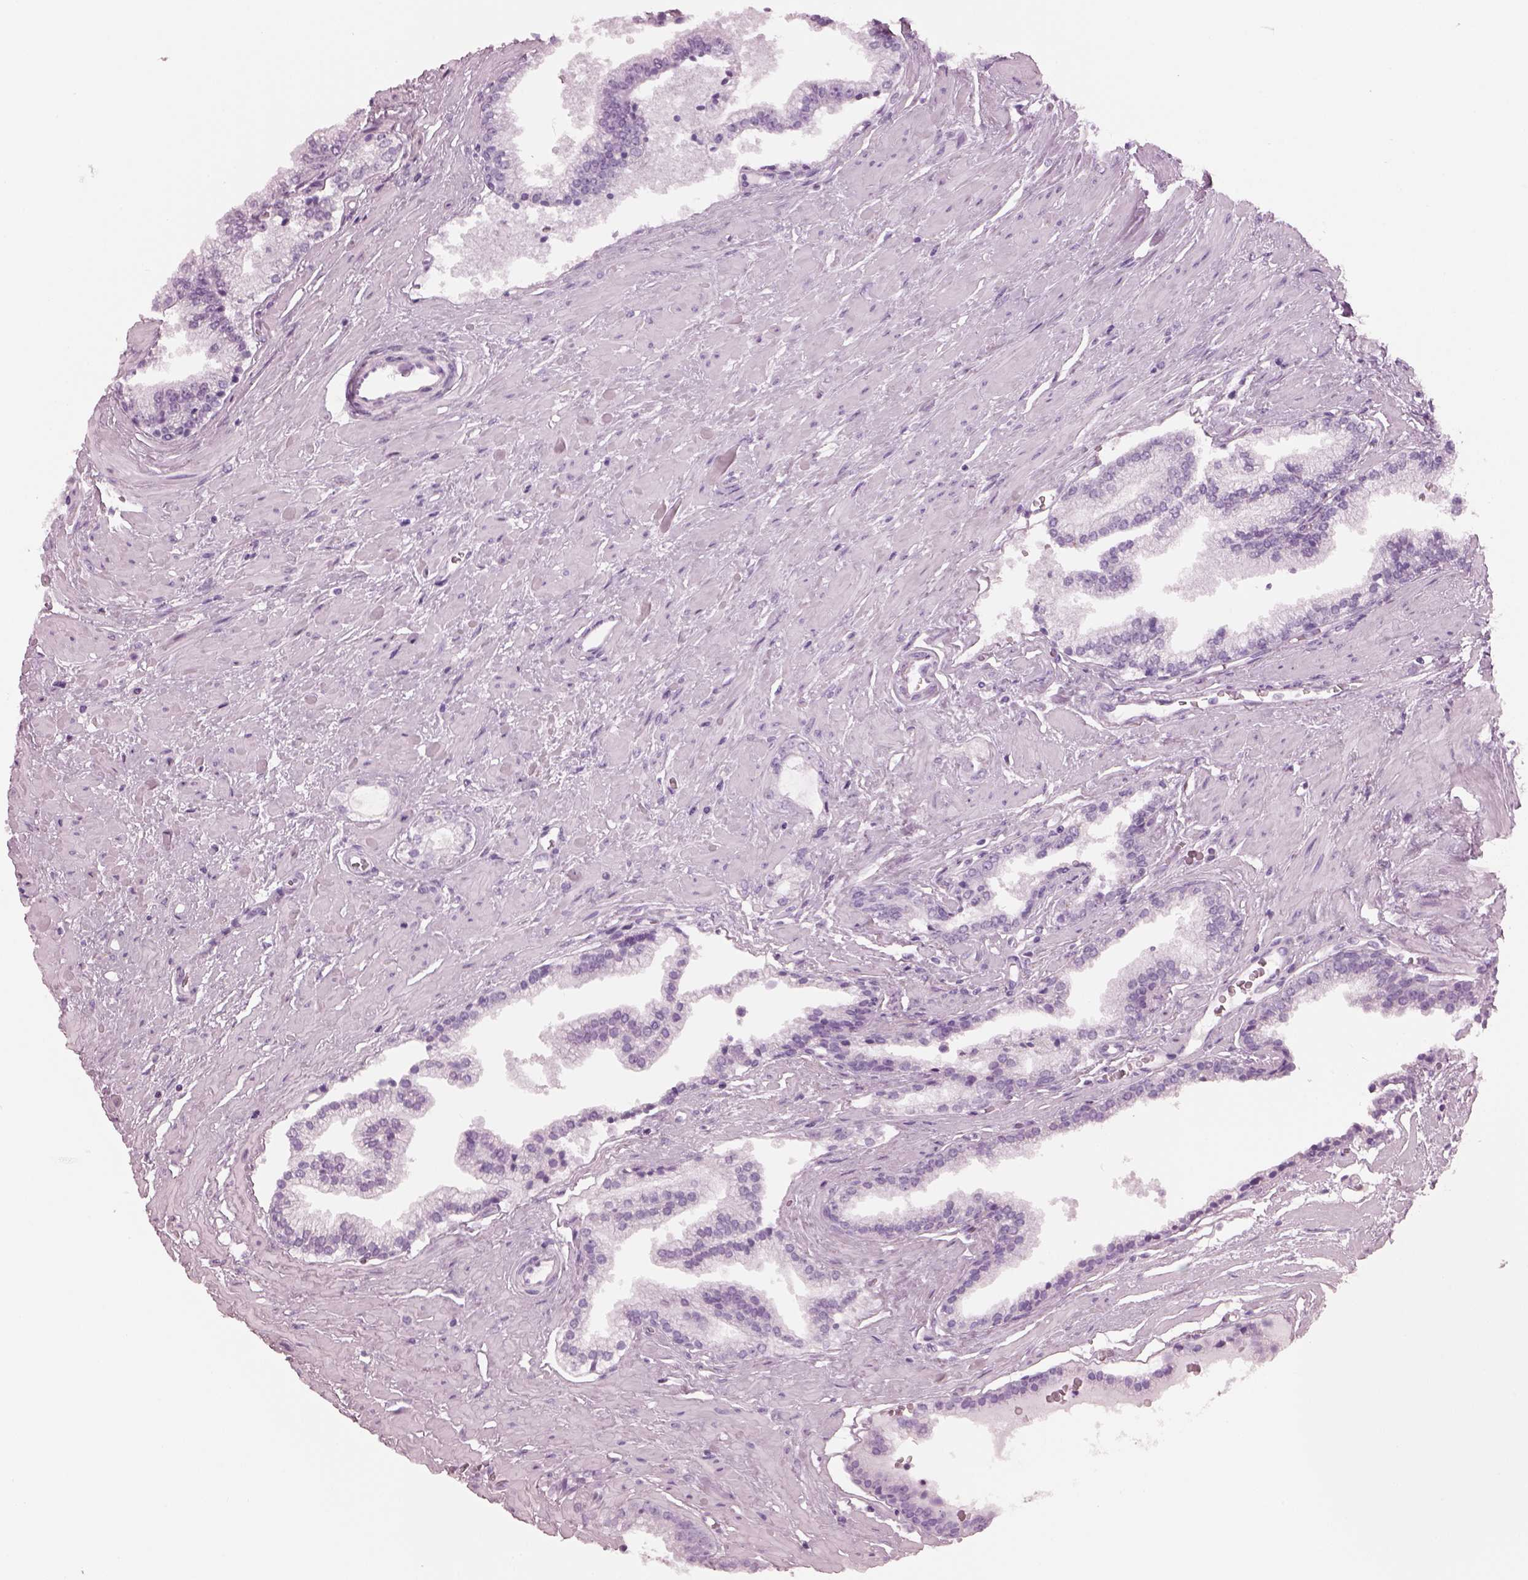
{"staining": {"intensity": "negative", "quantity": "none", "location": "none"}, "tissue": "prostate cancer", "cell_type": "Tumor cells", "image_type": "cancer", "snomed": [{"axis": "morphology", "description": "Adenocarcinoma, Low grade"}, {"axis": "topography", "description": "Prostate"}], "caption": "Immunohistochemical staining of human adenocarcinoma (low-grade) (prostate) demonstrates no significant expression in tumor cells.", "gene": "HYDIN", "patient": {"sex": "male", "age": 60}}